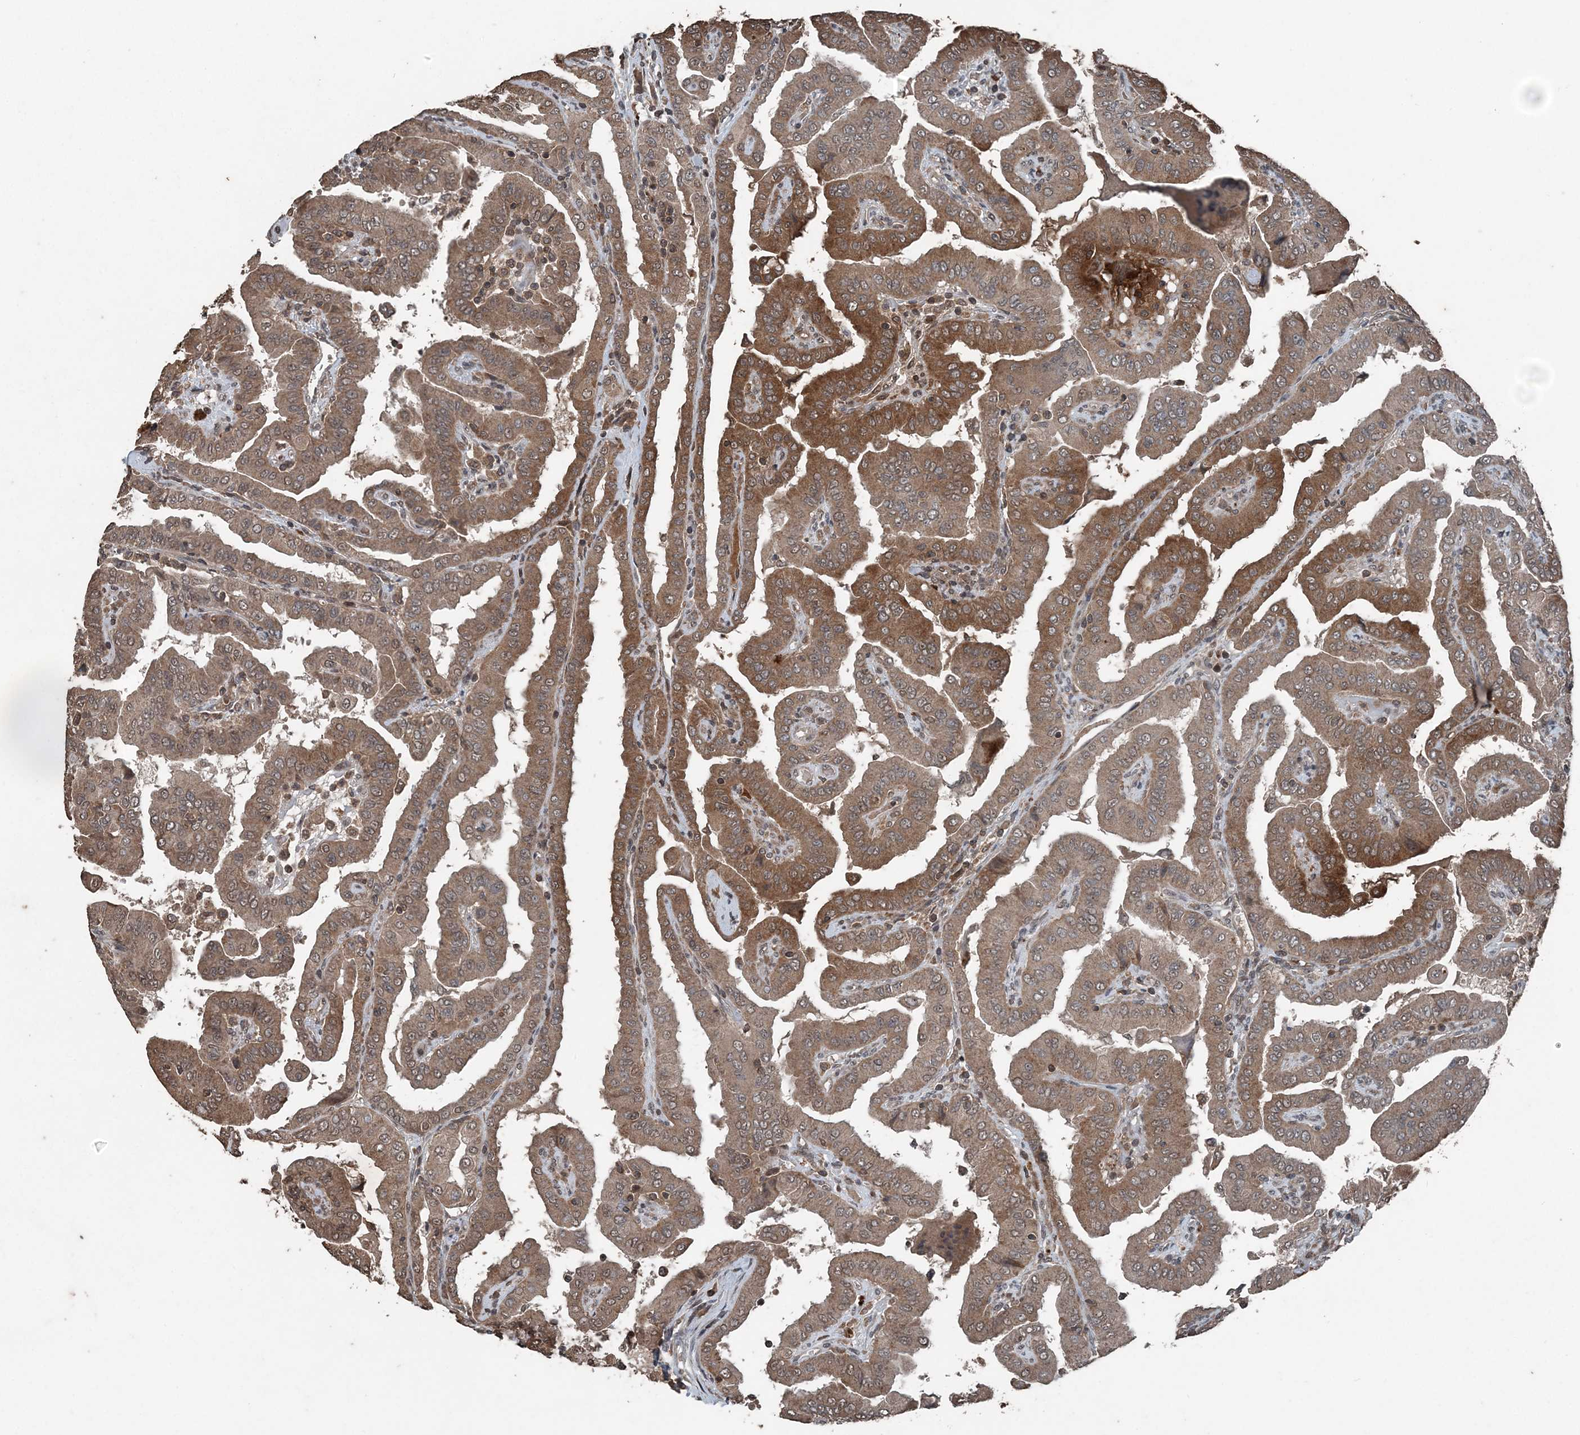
{"staining": {"intensity": "moderate", "quantity": ">75%", "location": "cytoplasmic/membranous"}, "tissue": "thyroid cancer", "cell_type": "Tumor cells", "image_type": "cancer", "snomed": [{"axis": "morphology", "description": "Papillary adenocarcinoma, NOS"}, {"axis": "topography", "description": "Thyroid gland"}], "caption": "Moderate cytoplasmic/membranous protein positivity is identified in about >75% of tumor cells in papillary adenocarcinoma (thyroid).", "gene": "CFL1", "patient": {"sex": "male", "age": 33}}